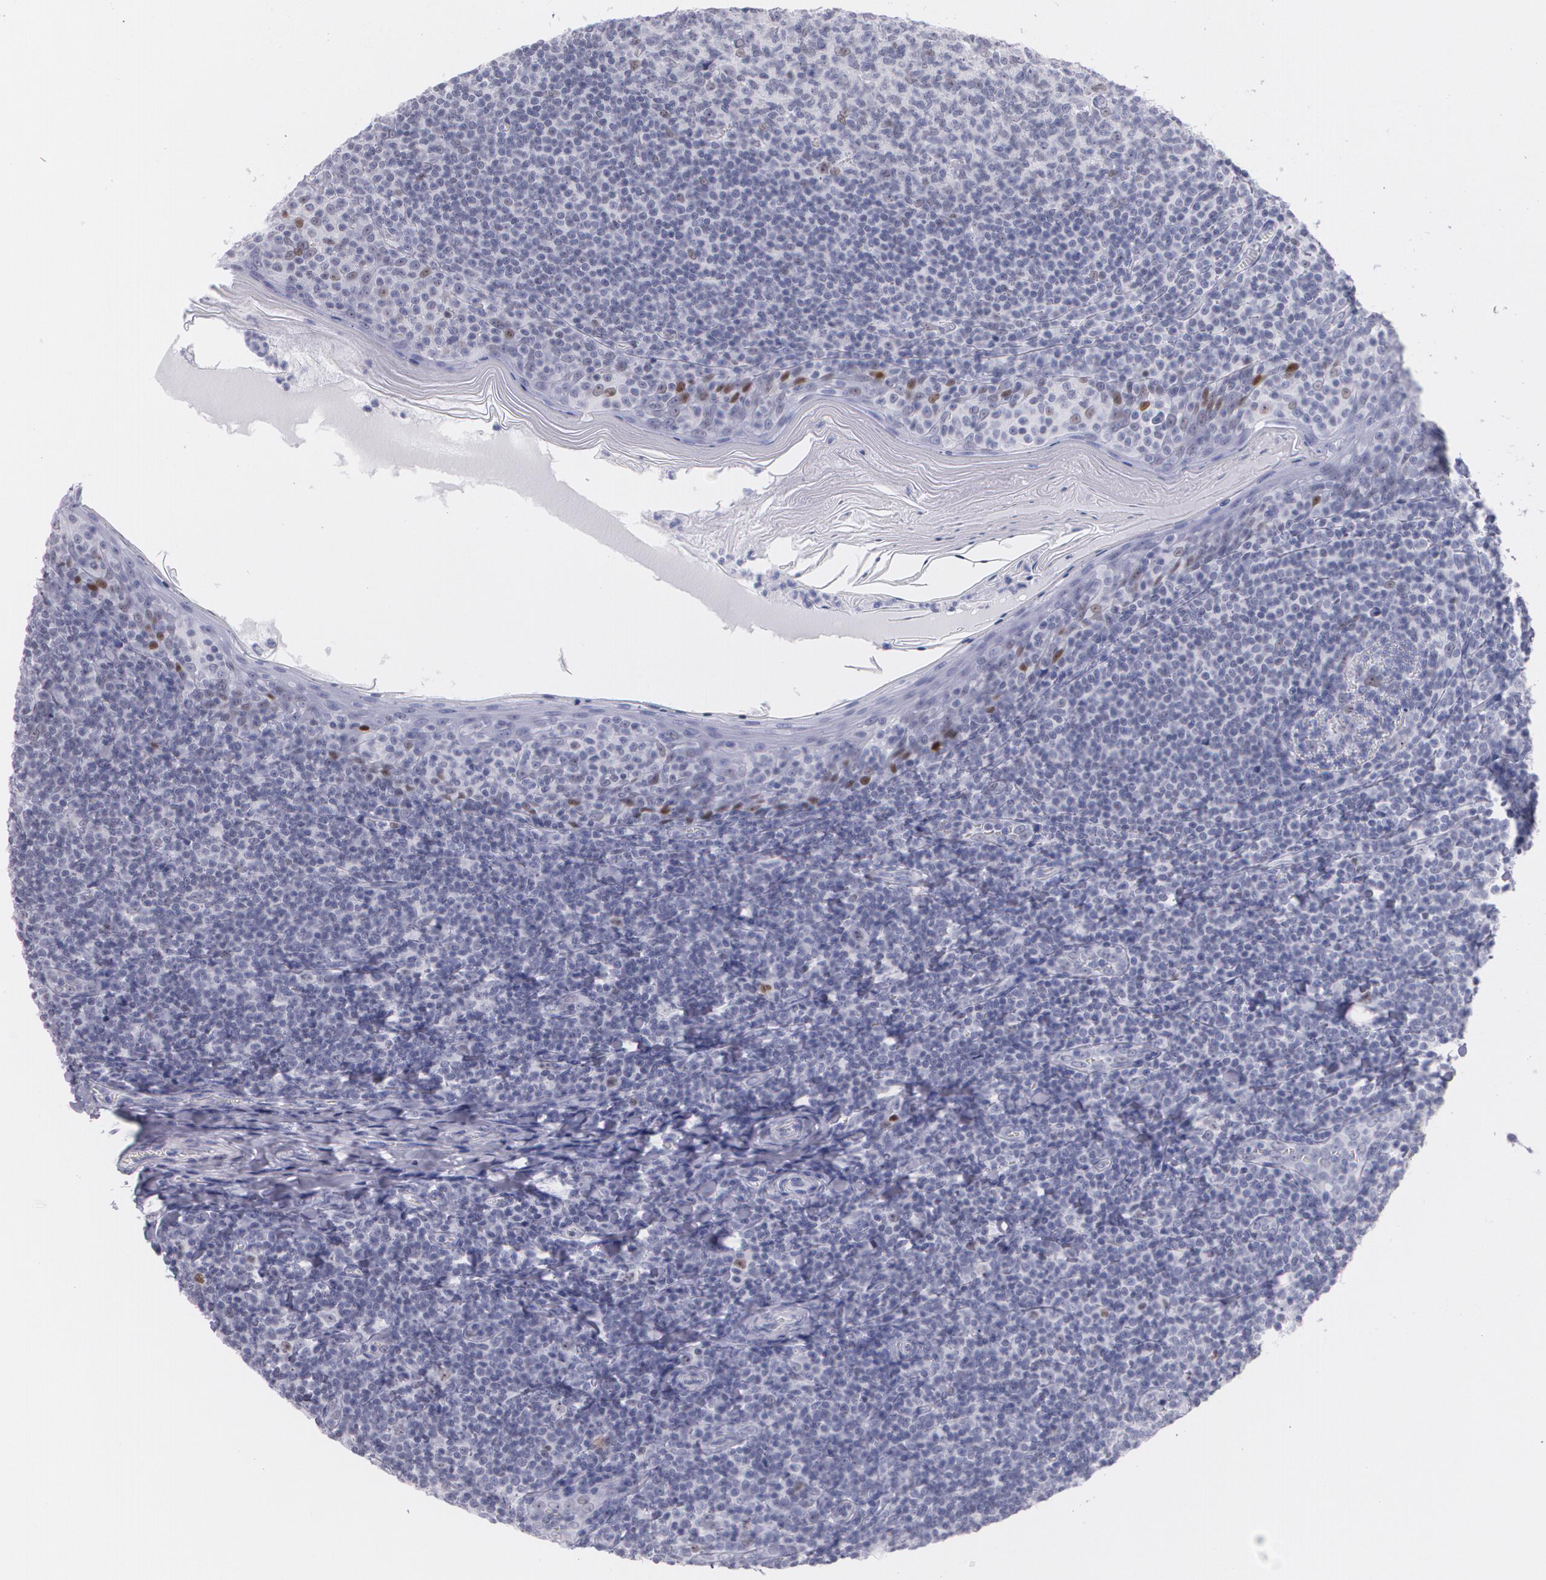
{"staining": {"intensity": "weak", "quantity": "<25%", "location": "nuclear"}, "tissue": "tonsil", "cell_type": "Non-germinal center cells", "image_type": "normal", "snomed": [{"axis": "morphology", "description": "Normal tissue, NOS"}, {"axis": "topography", "description": "Tonsil"}], "caption": "IHC micrograph of normal tonsil stained for a protein (brown), which shows no staining in non-germinal center cells.", "gene": "TP53", "patient": {"sex": "male", "age": 31}}